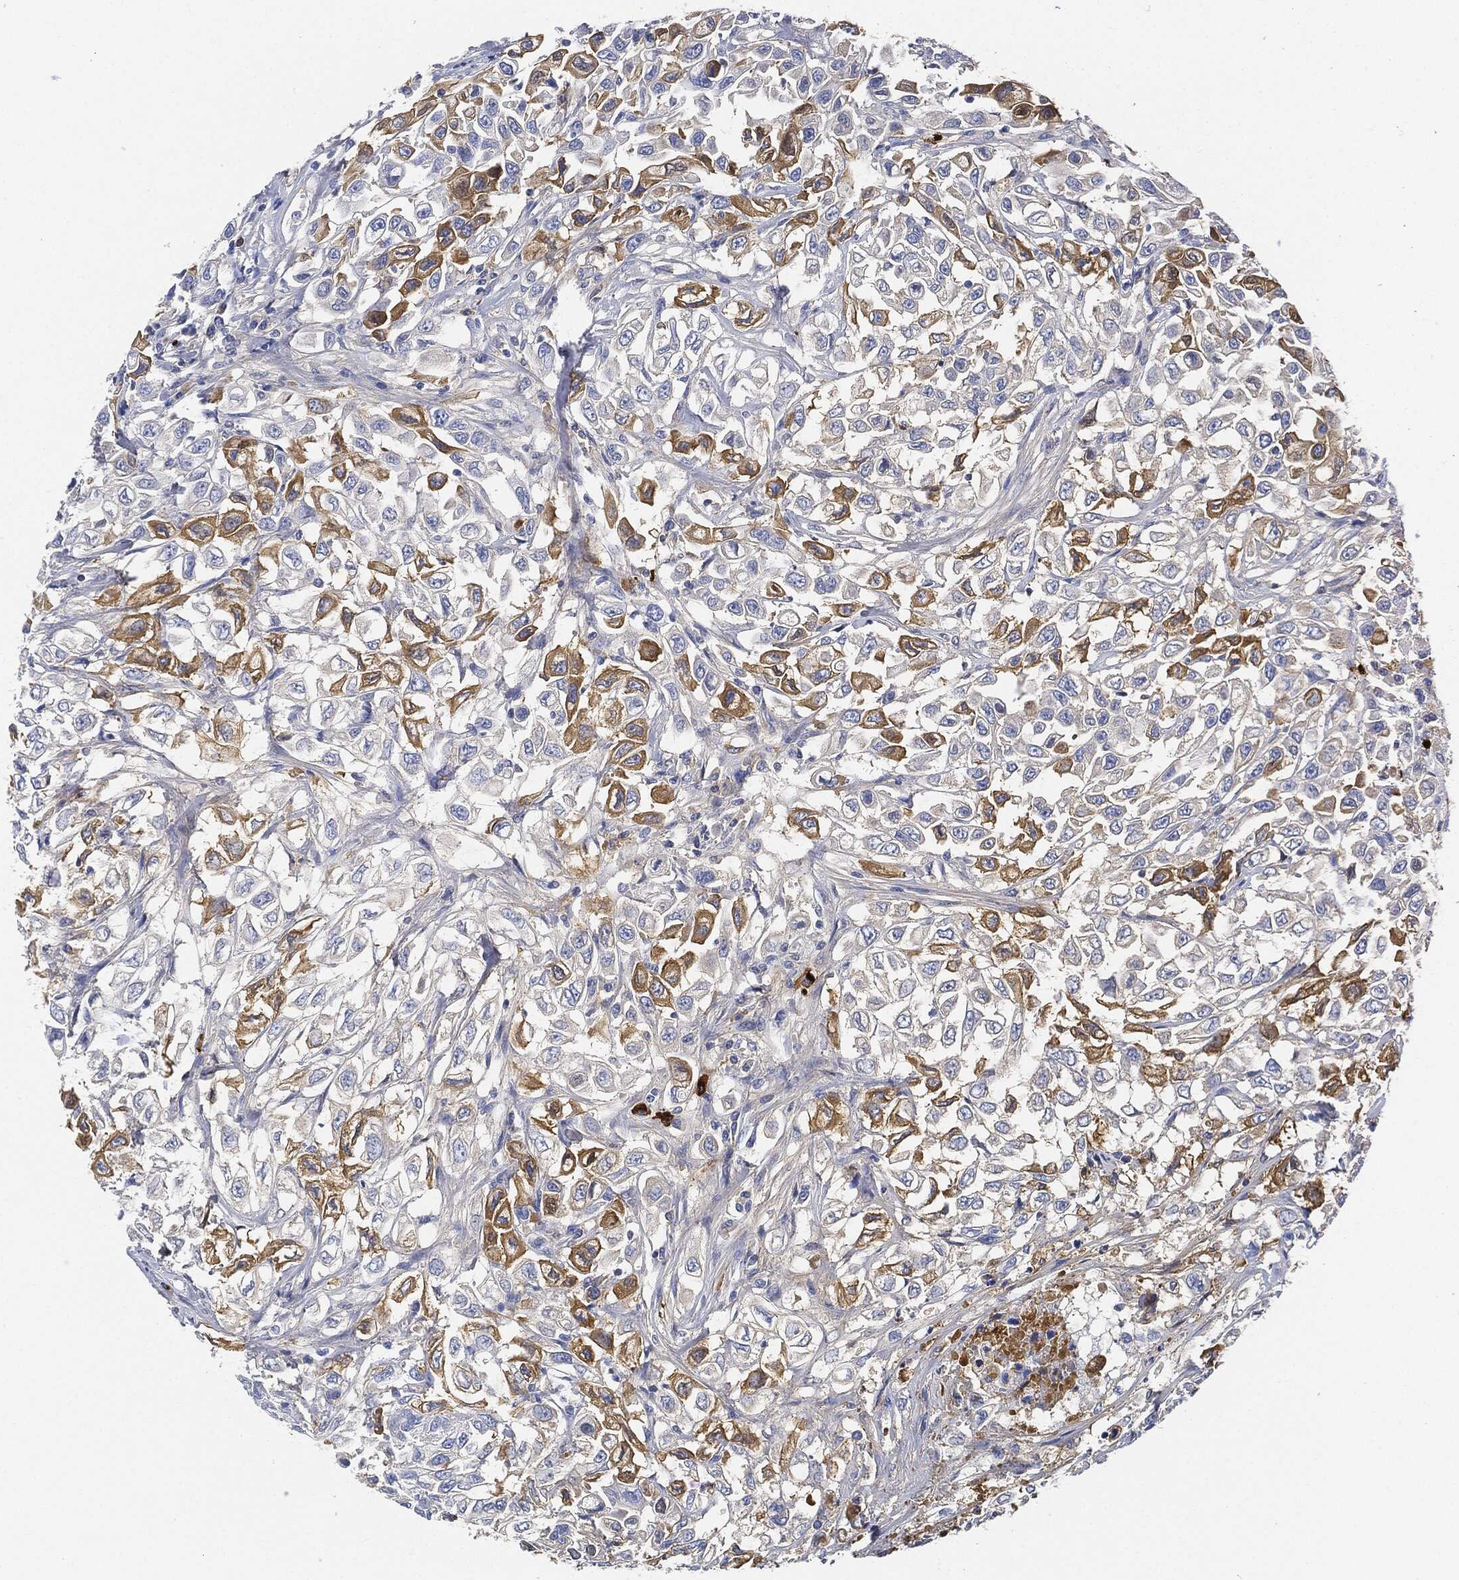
{"staining": {"intensity": "moderate", "quantity": "<25%", "location": "cytoplasmic/membranous"}, "tissue": "urothelial cancer", "cell_type": "Tumor cells", "image_type": "cancer", "snomed": [{"axis": "morphology", "description": "Urothelial carcinoma, High grade"}, {"axis": "topography", "description": "Urinary bladder"}], "caption": "Brown immunohistochemical staining in human urothelial cancer demonstrates moderate cytoplasmic/membranous staining in about <25% of tumor cells. The staining is performed using DAB brown chromogen to label protein expression. The nuclei are counter-stained blue using hematoxylin.", "gene": "IGLV6-57", "patient": {"sex": "female", "age": 56}}